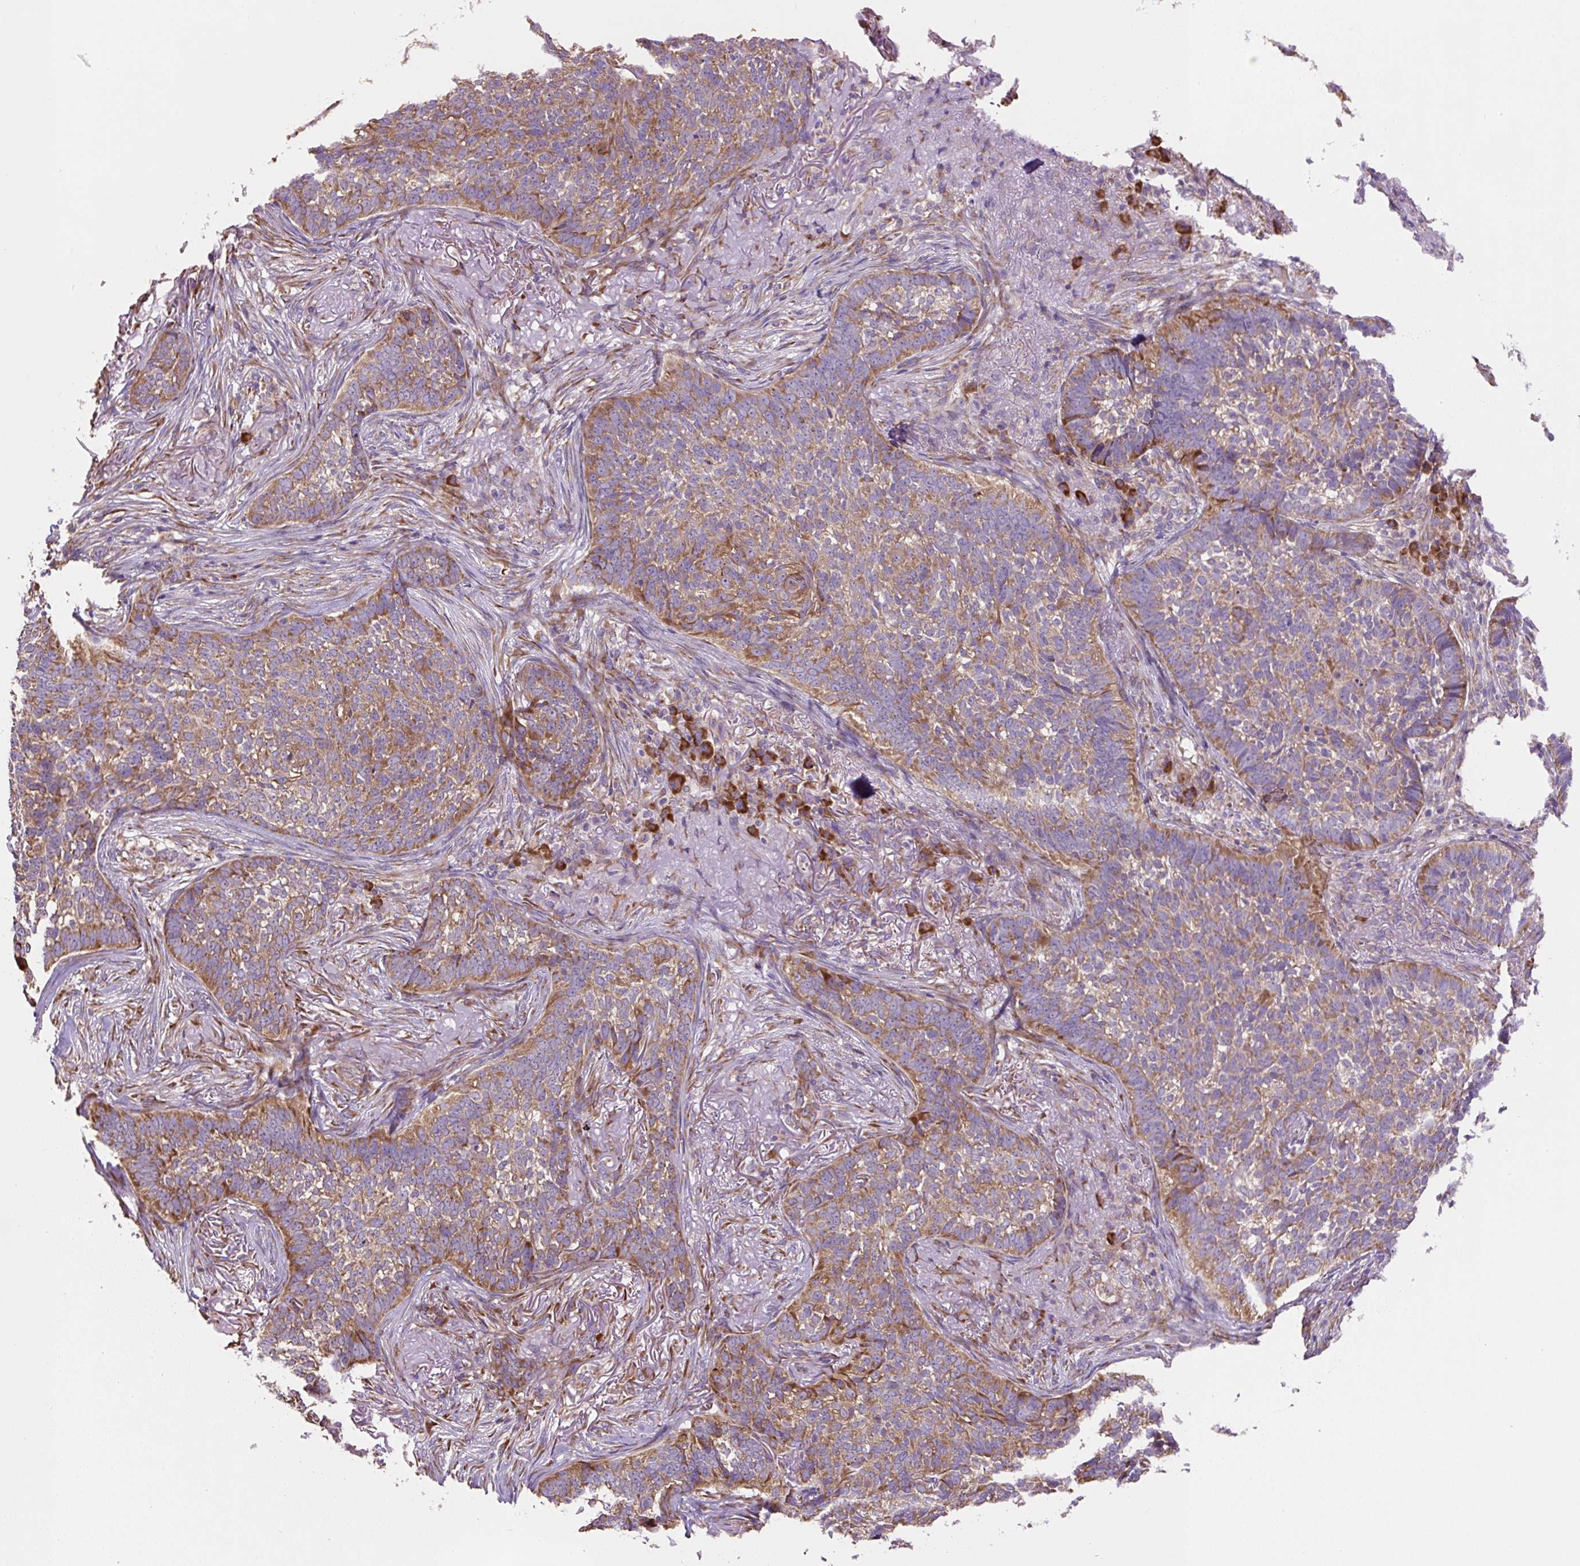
{"staining": {"intensity": "moderate", "quantity": ">75%", "location": "cytoplasmic/membranous"}, "tissue": "skin cancer", "cell_type": "Tumor cells", "image_type": "cancer", "snomed": [{"axis": "morphology", "description": "Basal cell carcinoma"}, {"axis": "topography", "description": "Skin"}], "caption": "An immunohistochemistry photomicrograph of neoplastic tissue is shown. Protein staining in brown labels moderate cytoplasmic/membranous positivity in basal cell carcinoma (skin) within tumor cells.", "gene": "RPS23", "patient": {"sex": "male", "age": 85}}